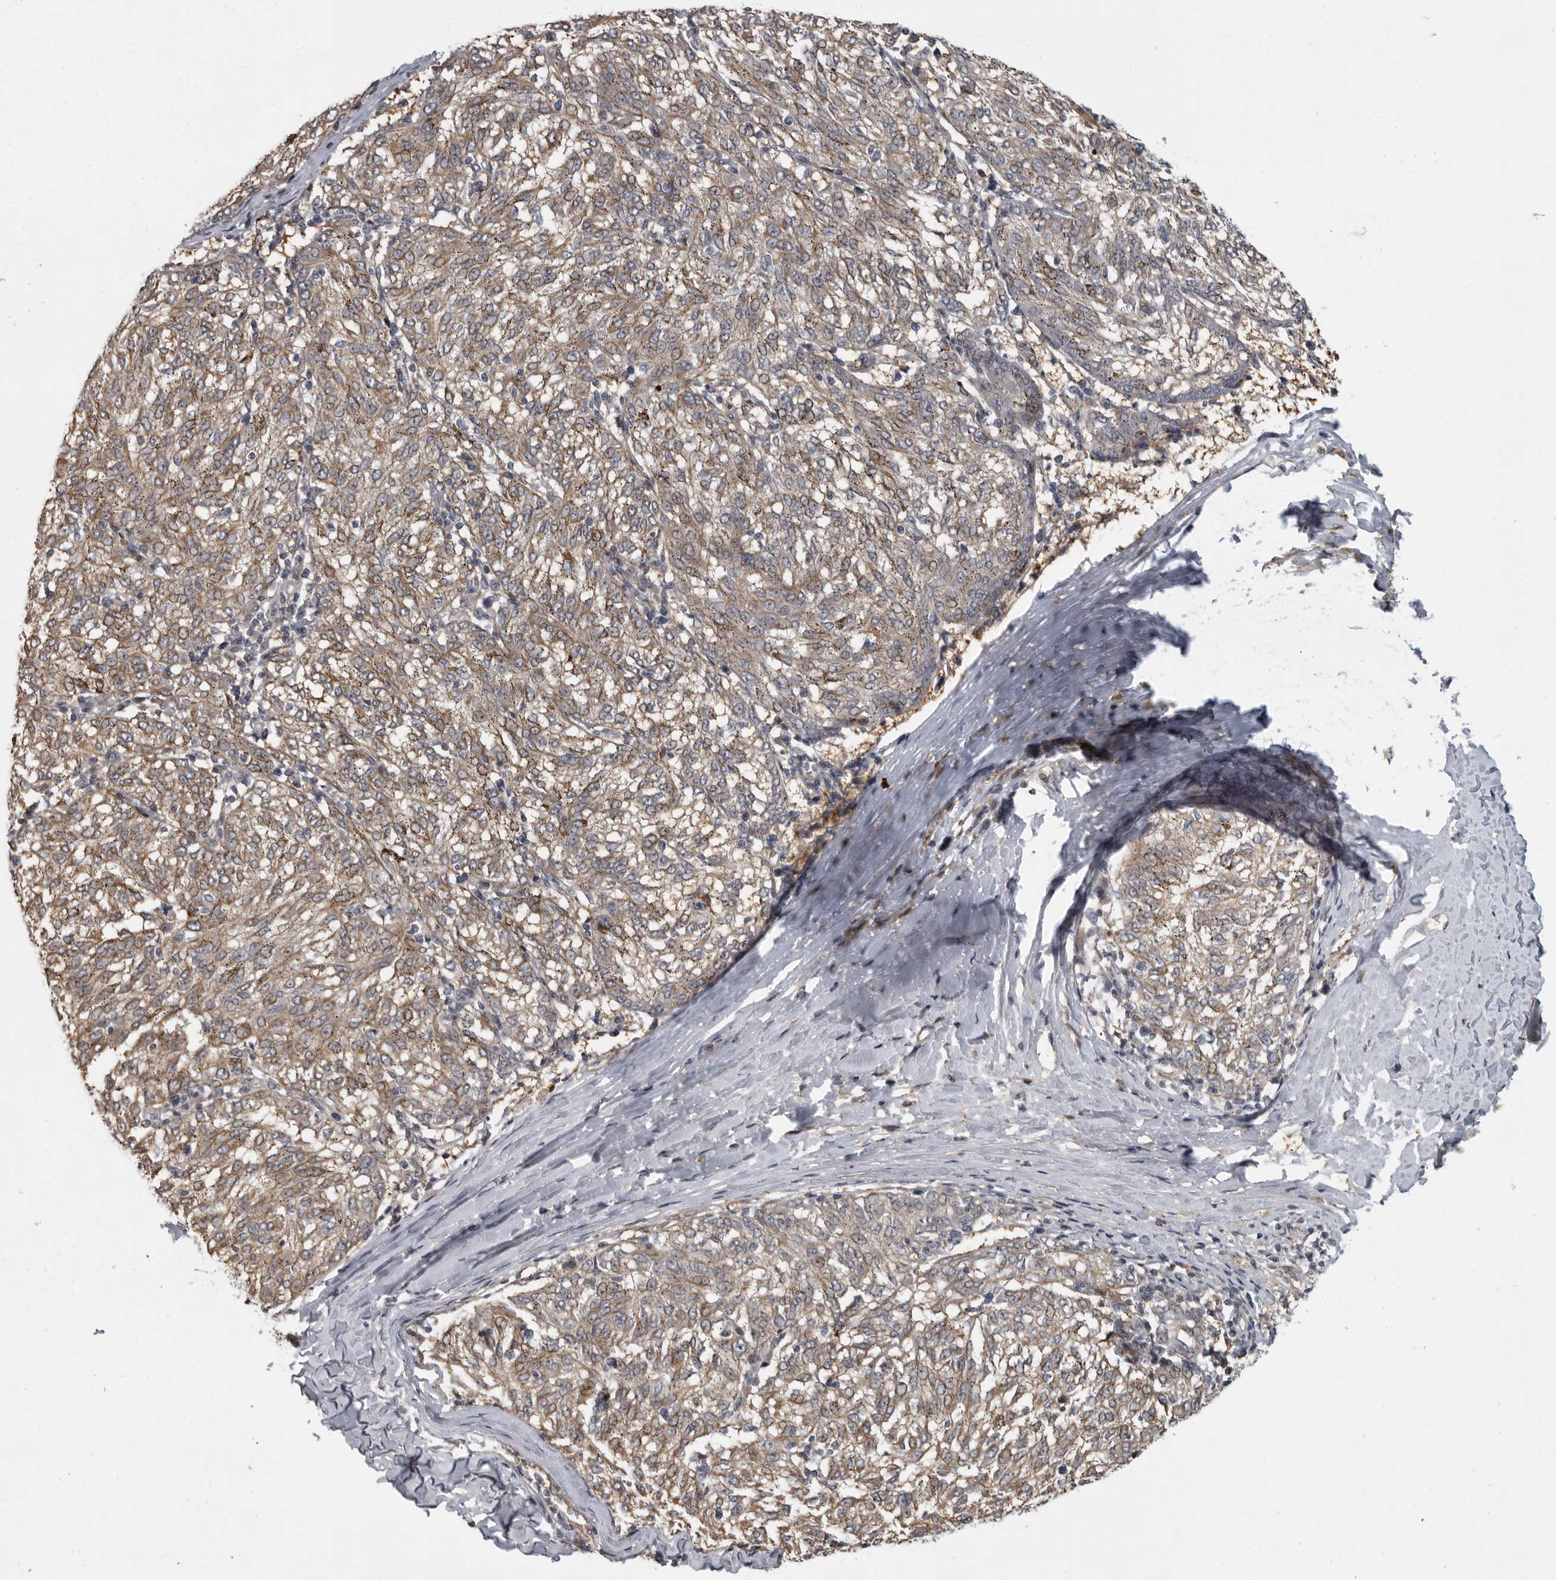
{"staining": {"intensity": "weak", "quantity": ">75%", "location": "cytoplasmic/membranous"}, "tissue": "melanoma", "cell_type": "Tumor cells", "image_type": "cancer", "snomed": [{"axis": "morphology", "description": "Malignant melanoma, NOS"}, {"axis": "topography", "description": "Skin"}], "caption": "Immunohistochemistry (IHC) histopathology image of human malignant melanoma stained for a protein (brown), which shows low levels of weak cytoplasmic/membranous expression in about >75% of tumor cells.", "gene": "PDE7A", "patient": {"sex": "female", "age": 72}}